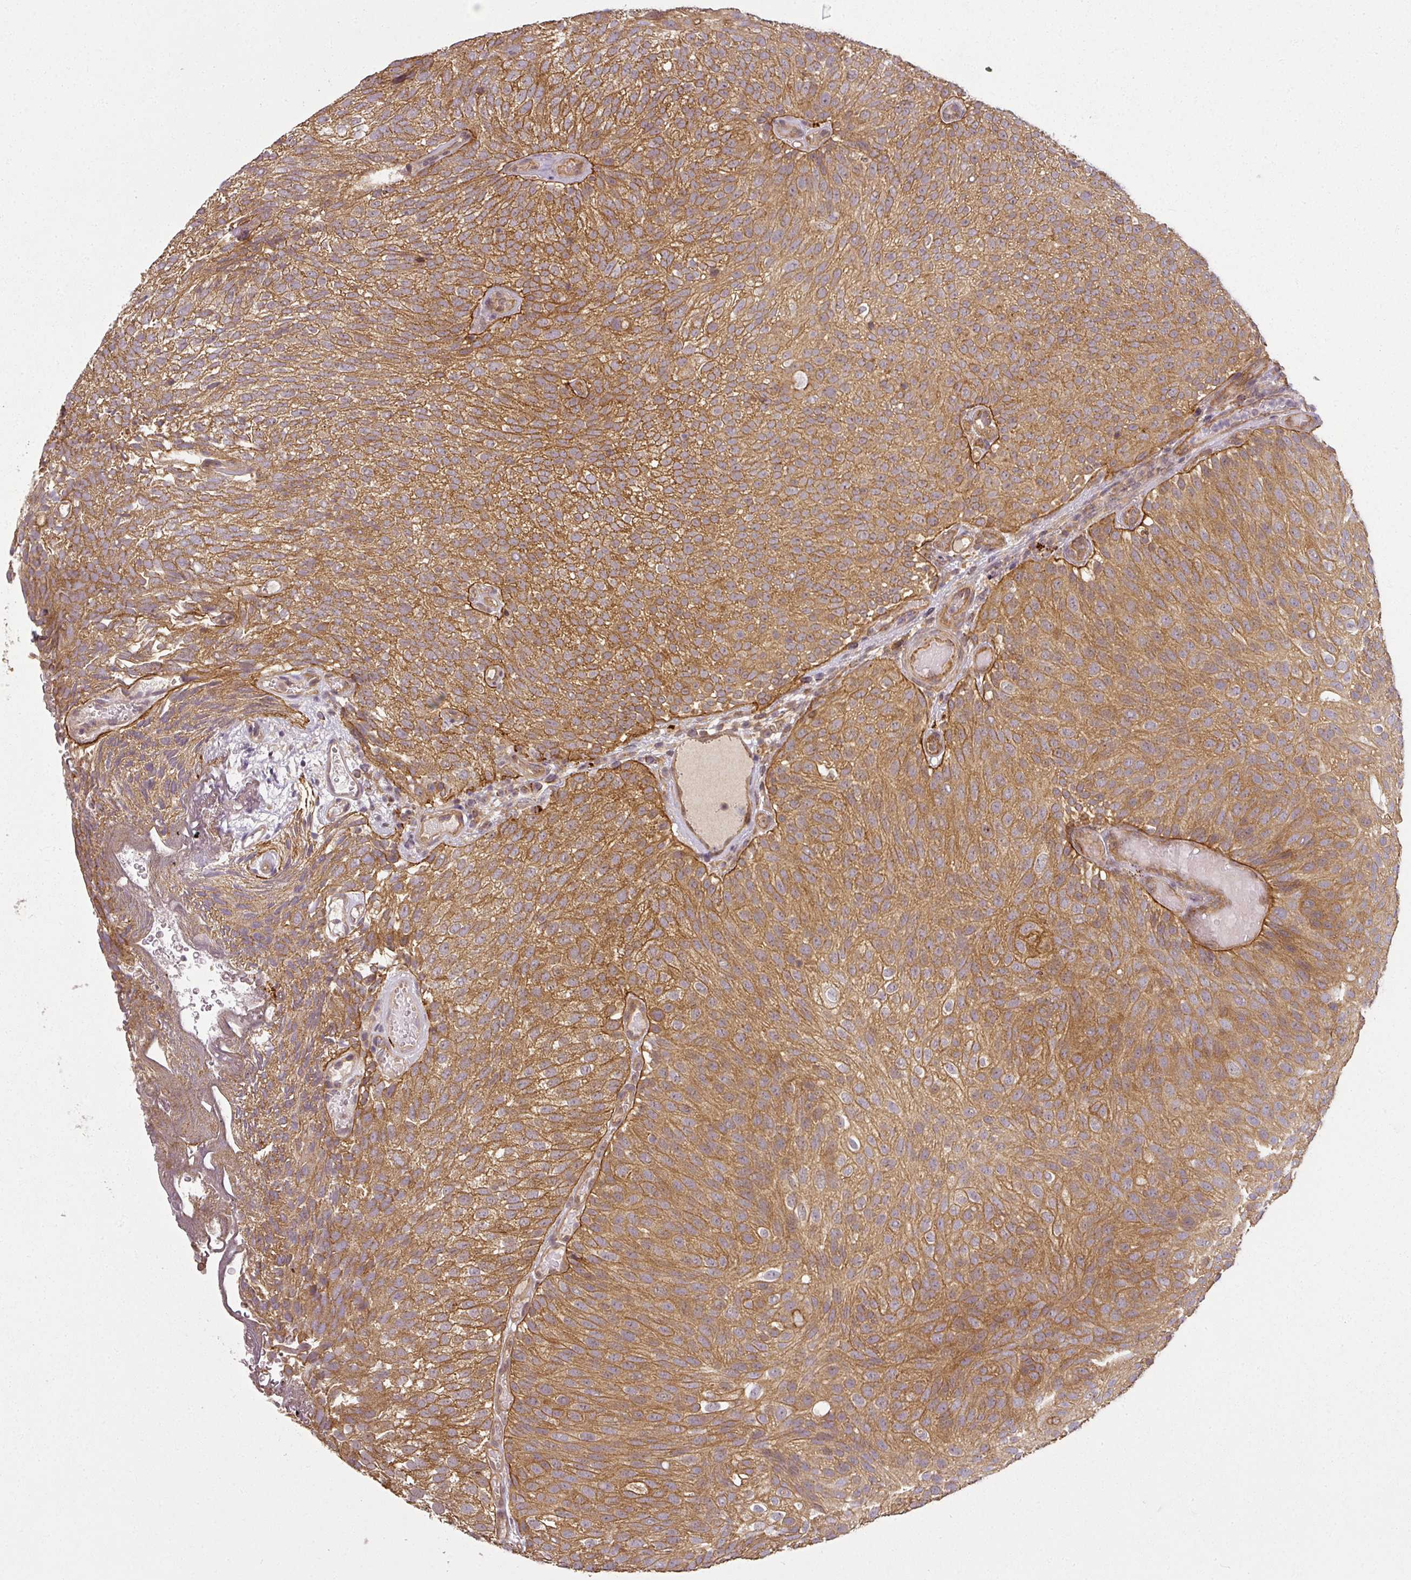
{"staining": {"intensity": "moderate", "quantity": ">75%", "location": "cytoplasmic/membranous"}, "tissue": "urothelial cancer", "cell_type": "Tumor cells", "image_type": "cancer", "snomed": [{"axis": "morphology", "description": "Urothelial carcinoma, Low grade"}, {"axis": "topography", "description": "Urinary bladder"}], "caption": "Immunohistochemistry image of neoplastic tissue: low-grade urothelial carcinoma stained using IHC reveals medium levels of moderate protein expression localized specifically in the cytoplasmic/membranous of tumor cells, appearing as a cytoplasmic/membranous brown color.", "gene": "DIMT1", "patient": {"sex": "male", "age": 78}}